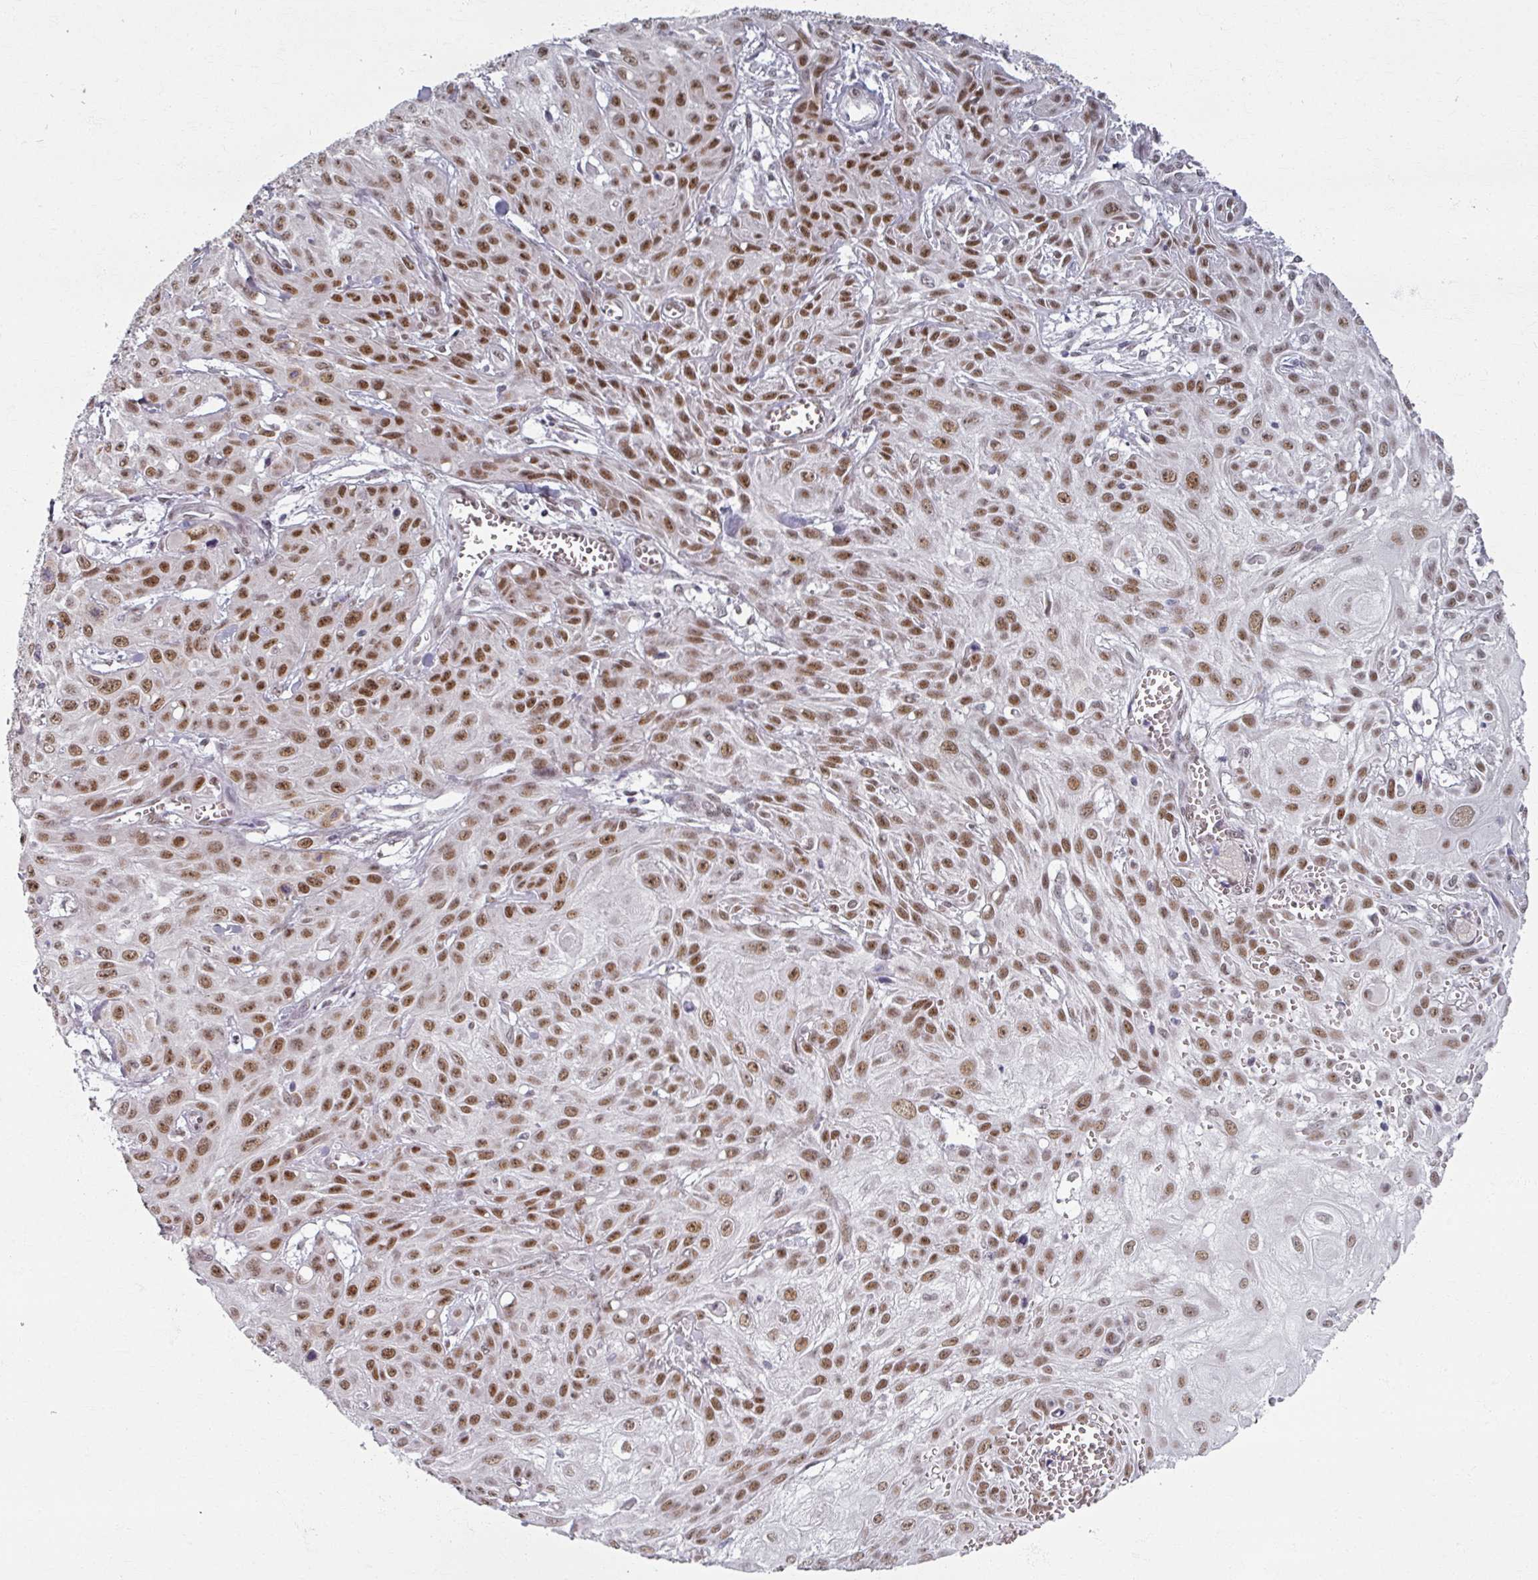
{"staining": {"intensity": "moderate", "quantity": ">75%", "location": "nuclear"}, "tissue": "skin cancer", "cell_type": "Tumor cells", "image_type": "cancer", "snomed": [{"axis": "morphology", "description": "Squamous cell carcinoma, NOS"}, {"axis": "topography", "description": "Skin"}, {"axis": "topography", "description": "Vulva"}], "caption": "Immunohistochemical staining of human skin cancer (squamous cell carcinoma) reveals moderate nuclear protein positivity in approximately >75% of tumor cells.", "gene": "RIPOR3", "patient": {"sex": "female", "age": 71}}